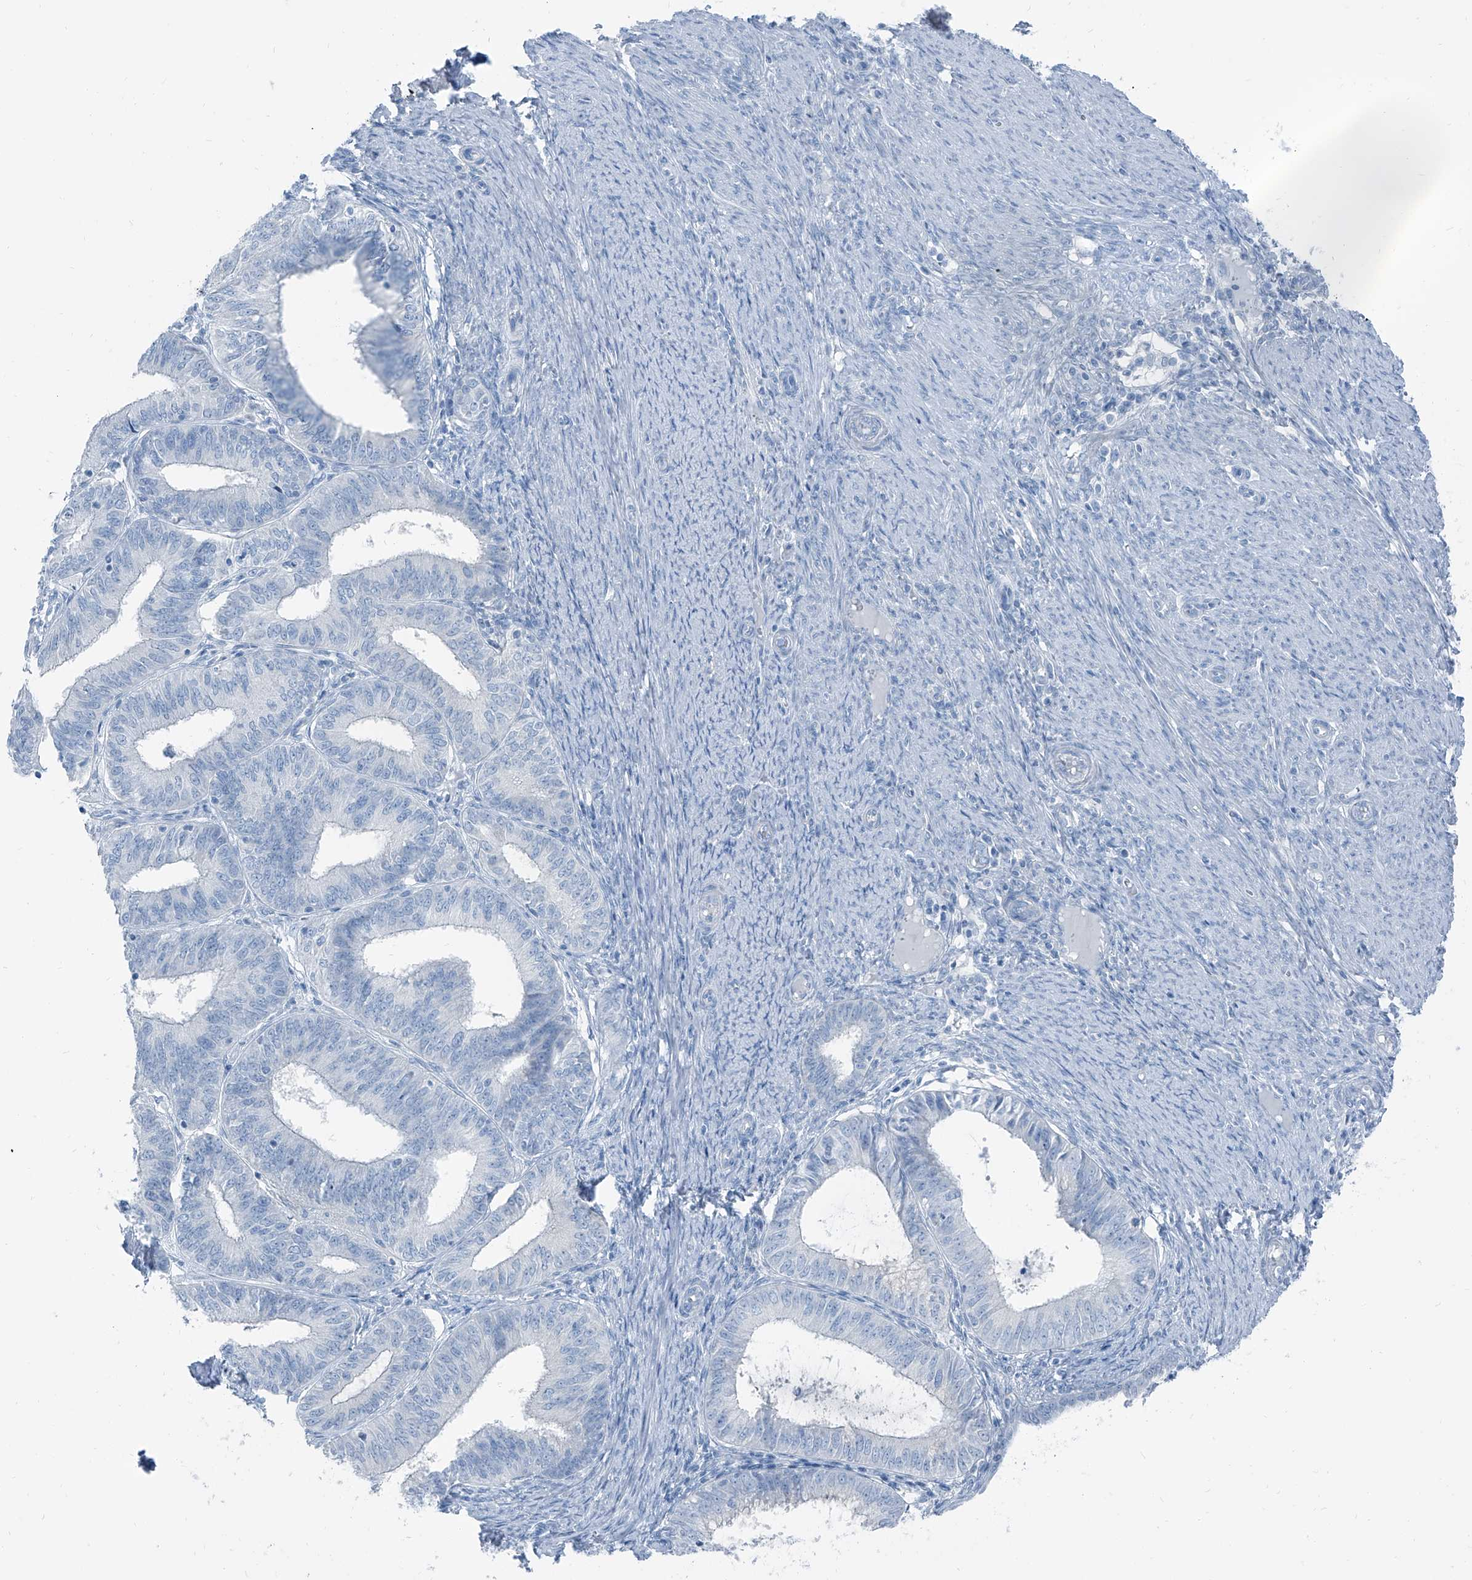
{"staining": {"intensity": "negative", "quantity": "none", "location": "none"}, "tissue": "endometrial cancer", "cell_type": "Tumor cells", "image_type": "cancer", "snomed": [{"axis": "morphology", "description": "Adenocarcinoma, NOS"}, {"axis": "topography", "description": "Endometrium"}], "caption": "IHC of human endometrial cancer shows no expression in tumor cells. (Brightfield microscopy of DAB (3,3'-diaminobenzidine) immunohistochemistry (IHC) at high magnification).", "gene": "RGN", "patient": {"sex": "female", "age": 51}}